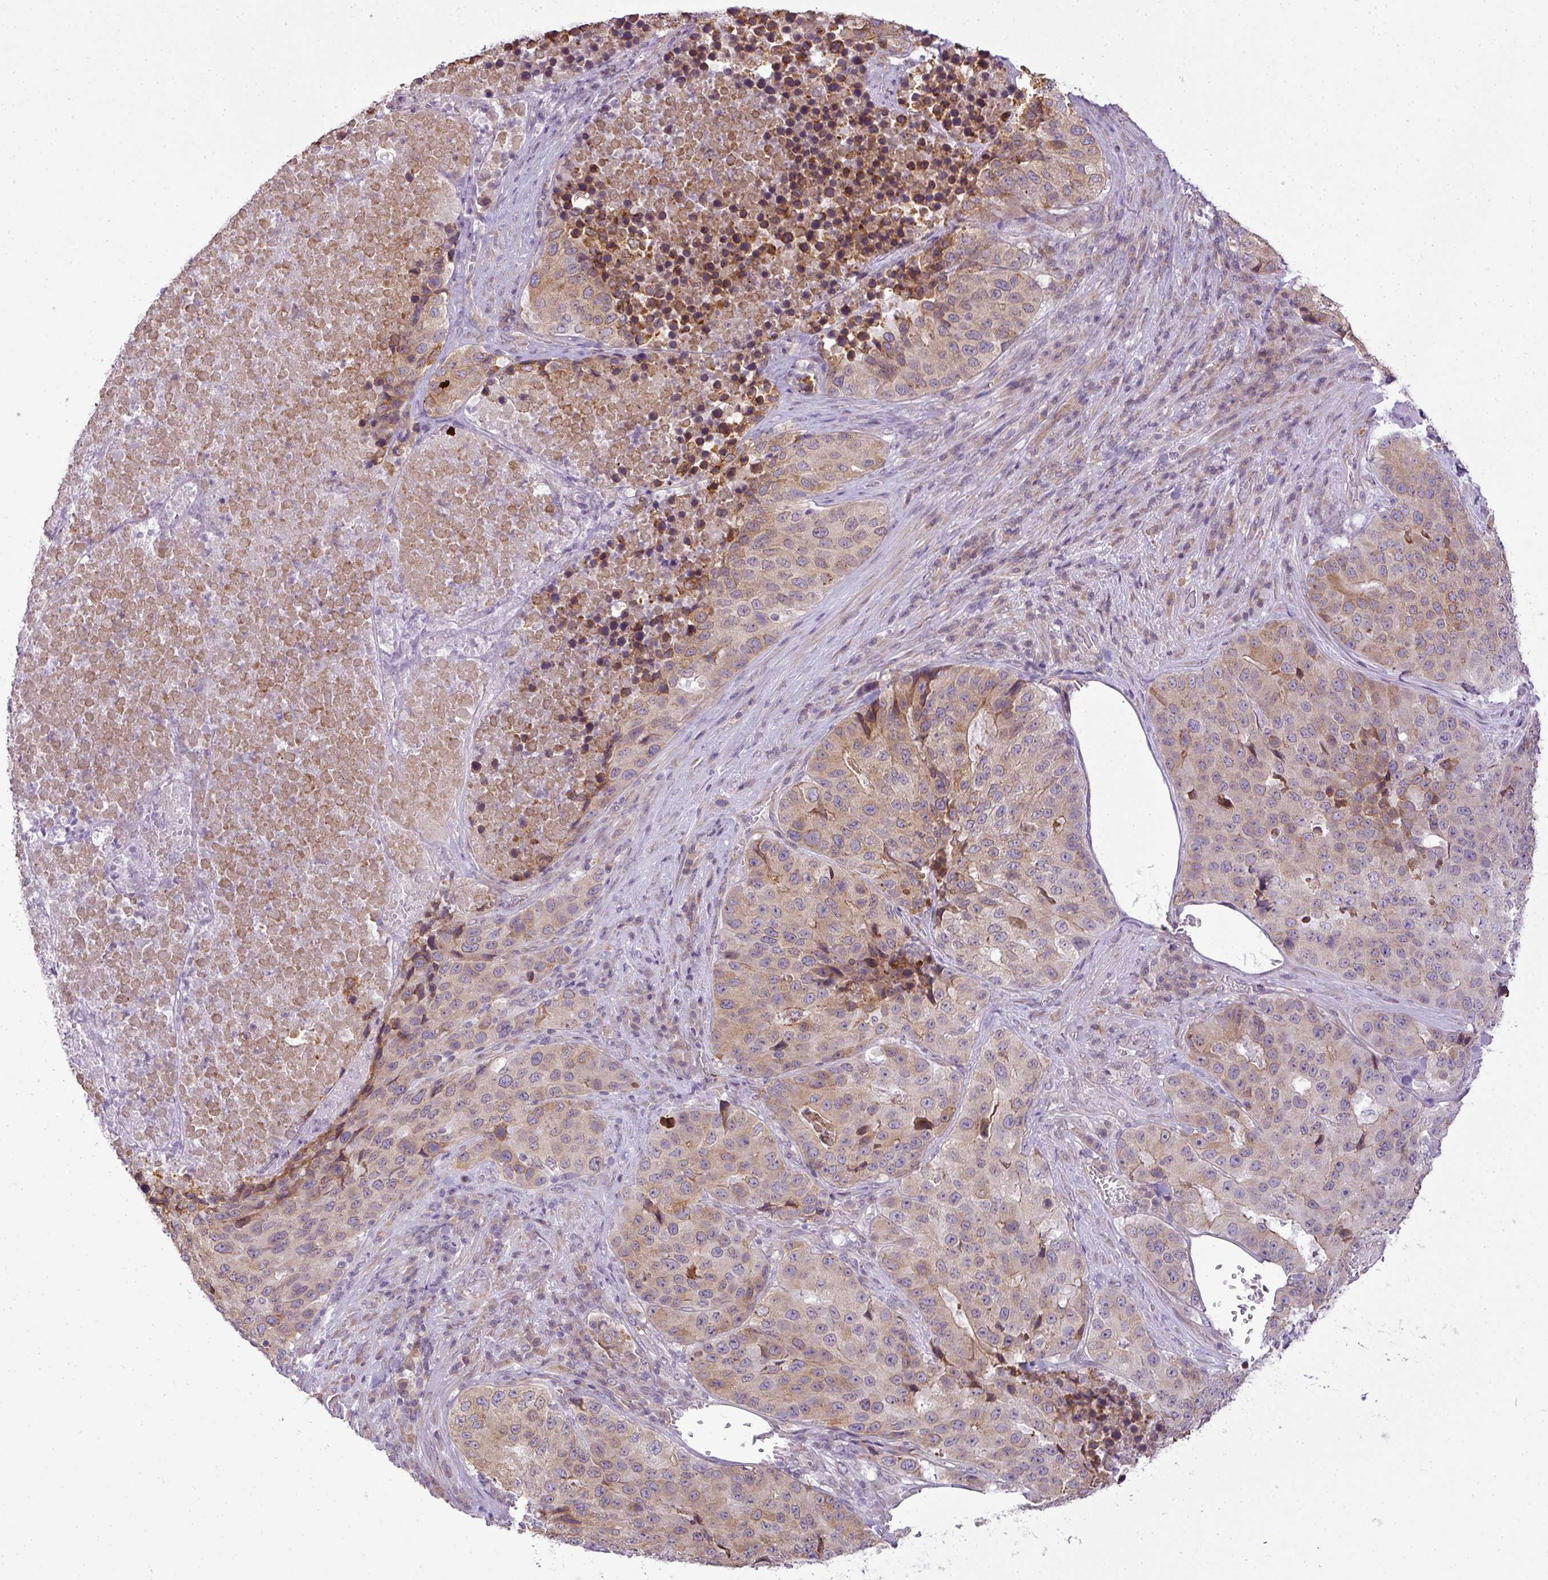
{"staining": {"intensity": "weak", "quantity": "25%-75%", "location": "nuclear"}, "tissue": "stomach cancer", "cell_type": "Tumor cells", "image_type": "cancer", "snomed": [{"axis": "morphology", "description": "Adenocarcinoma, NOS"}, {"axis": "topography", "description": "Stomach"}], "caption": "IHC of stomach cancer (adenocarcinoma) shows low levels of weak nuclear expression in about 25%-75% of tumor cells.", "gene": "COX18", "patient": {"sex": "male", "age": 71}}